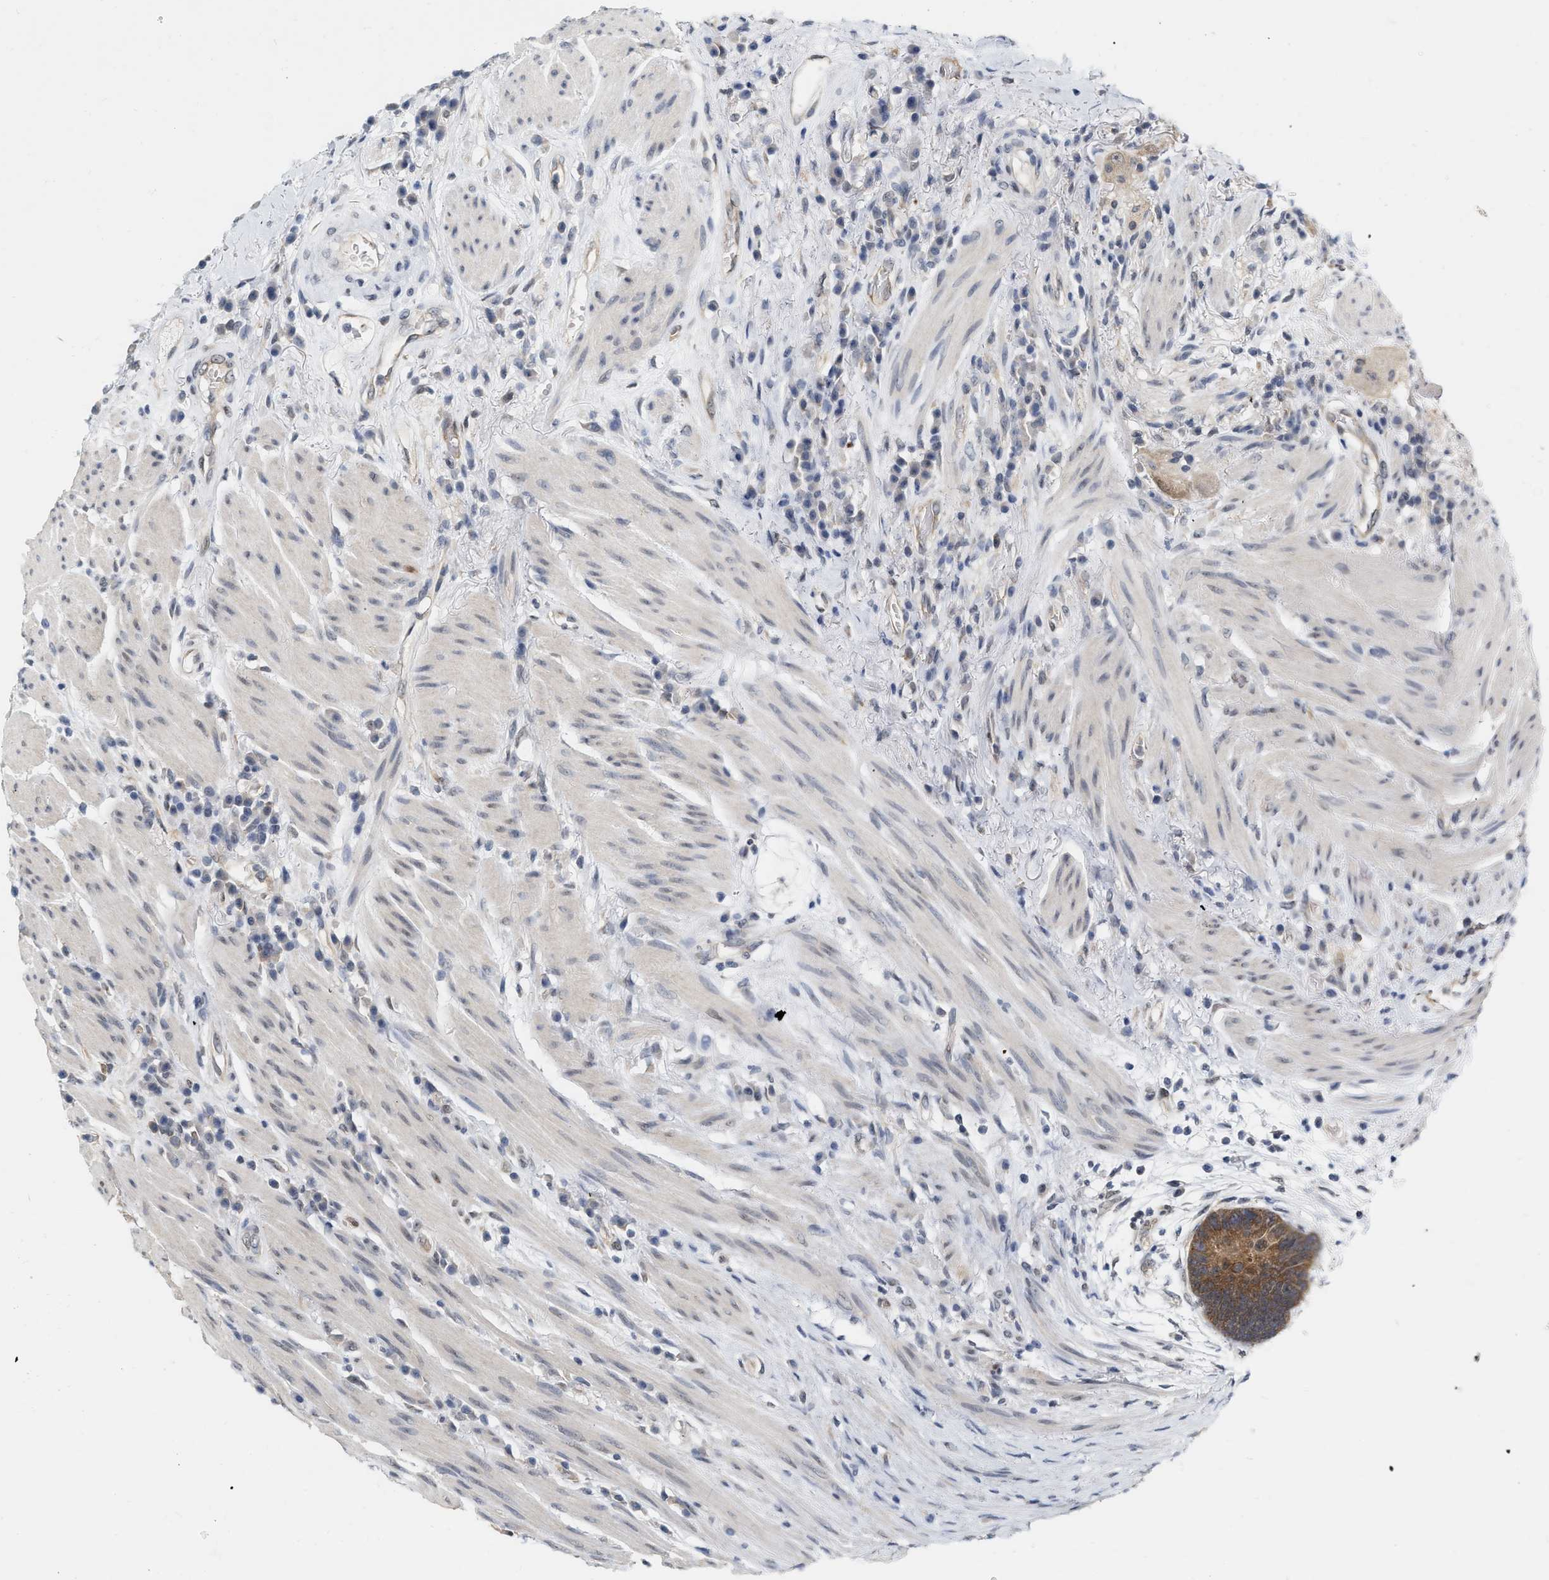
{"staining": {"intensity": "moderate", "quantity": ">75%", "location": "cytoplasmic/membranous"}, "tissue": "colorectal cancer", "cell_type": "Tumor cells", "image_type": "cancer", "snomed": [{"axis": "morphology", "description": "Adenocarcinoma, NOS"}, {"axis": "topography", "description": "Rectum"}], "caption": "IHC of colorectal cancer (adenocarcinoma) shows medium levels of moderate cytoplasmic/membranous positivity in approximately >75% of tumor cells.", "gene": "RUVBL1", "patient": {"sex": "female", "age": 89}}